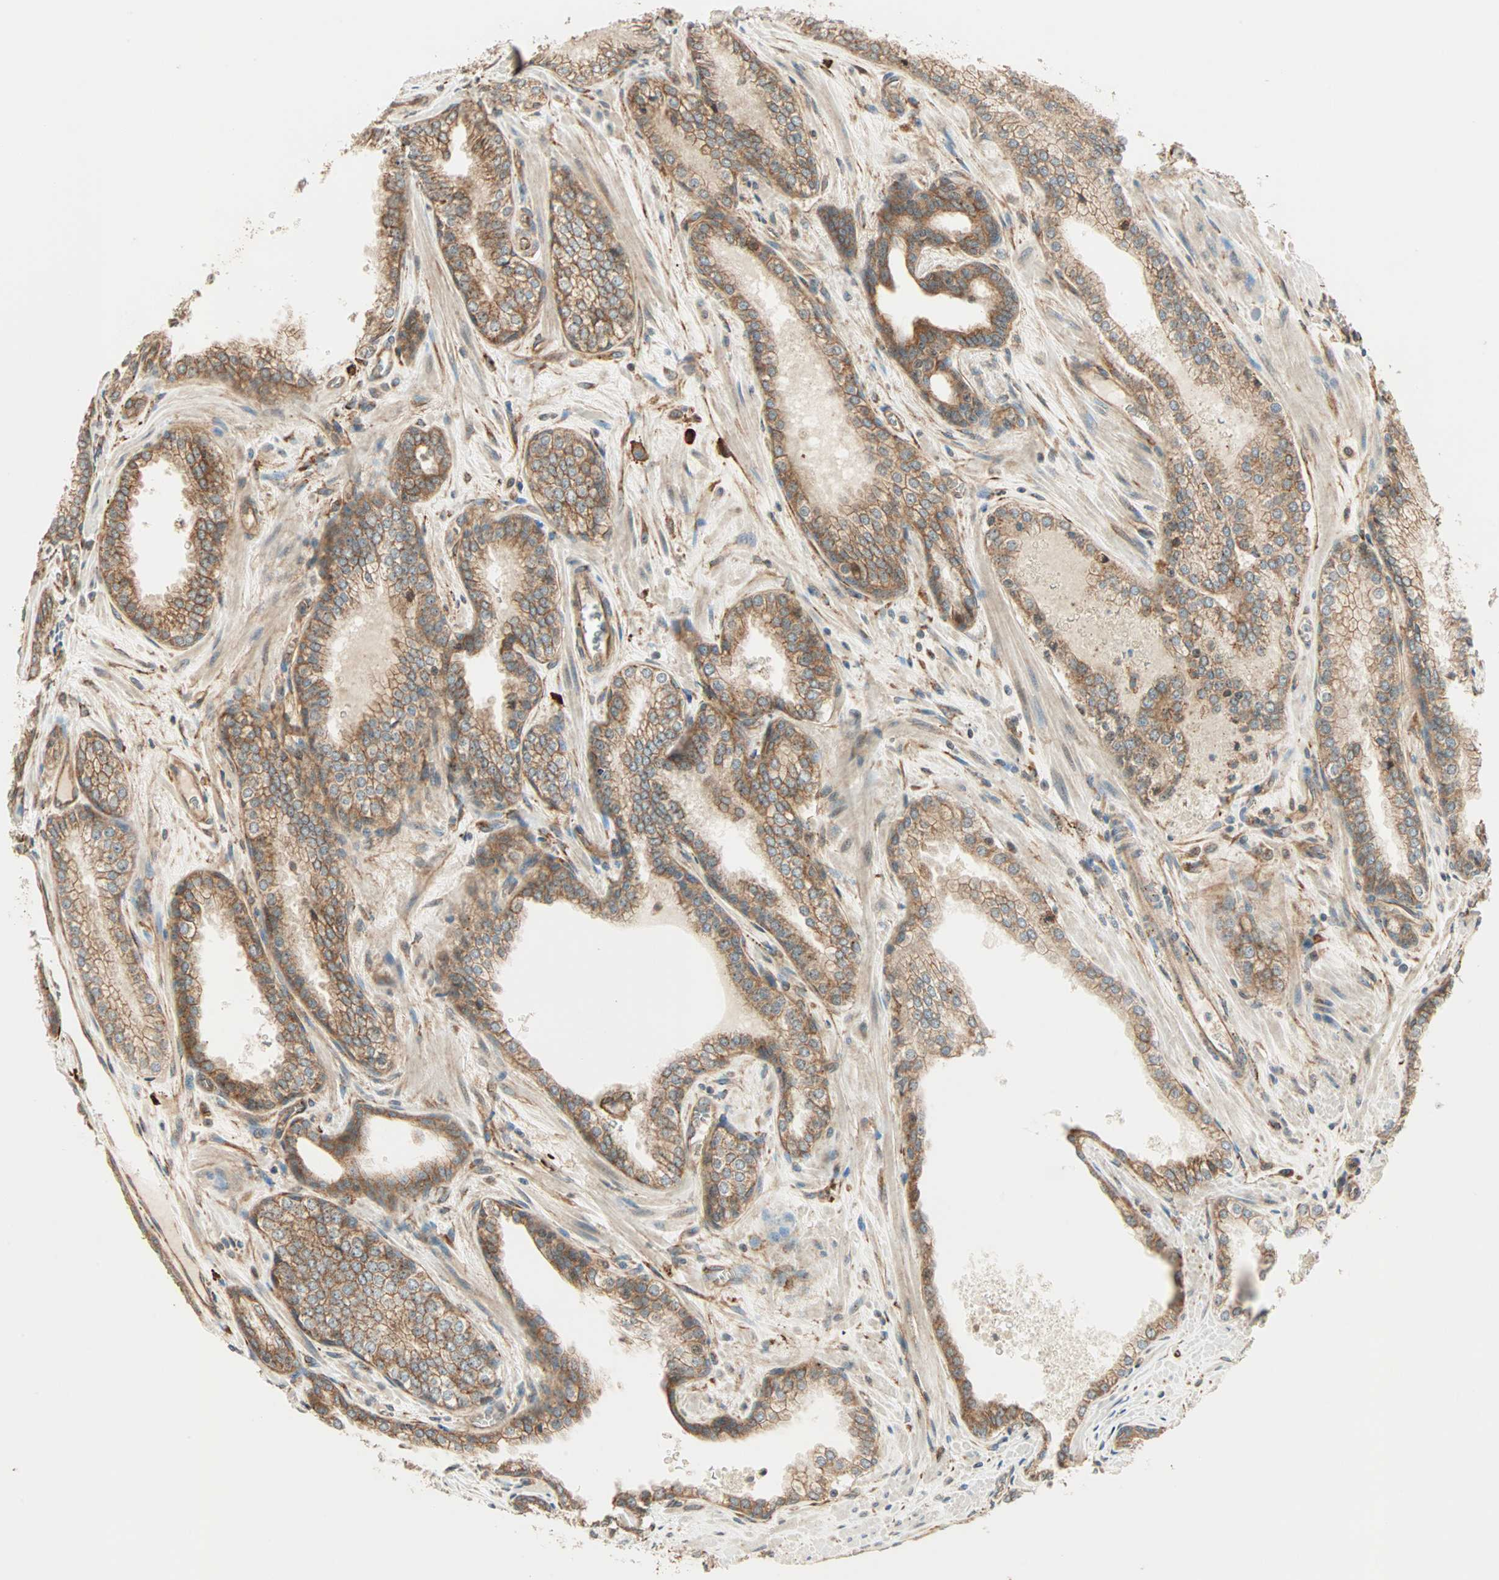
{"staining": {"intensity": "moderate", "quantity": ">75%", "location": "cytoplasmic/membranous"}, "tissue": "prostate cancer", "cell_type": "Tumor cells", "image_type": "cancer", "snomed": [{"axis": "morphology", "description": "Adenocarcinoma, Low grade"}, {"axis": "topography", "description": "Prostate"}], "caption": "Prostate cancer stained with a protein marker displays moderate staining in tumor cells.", "gene": "P4HA1", "patient": {"sex": "male", "age": 60}}